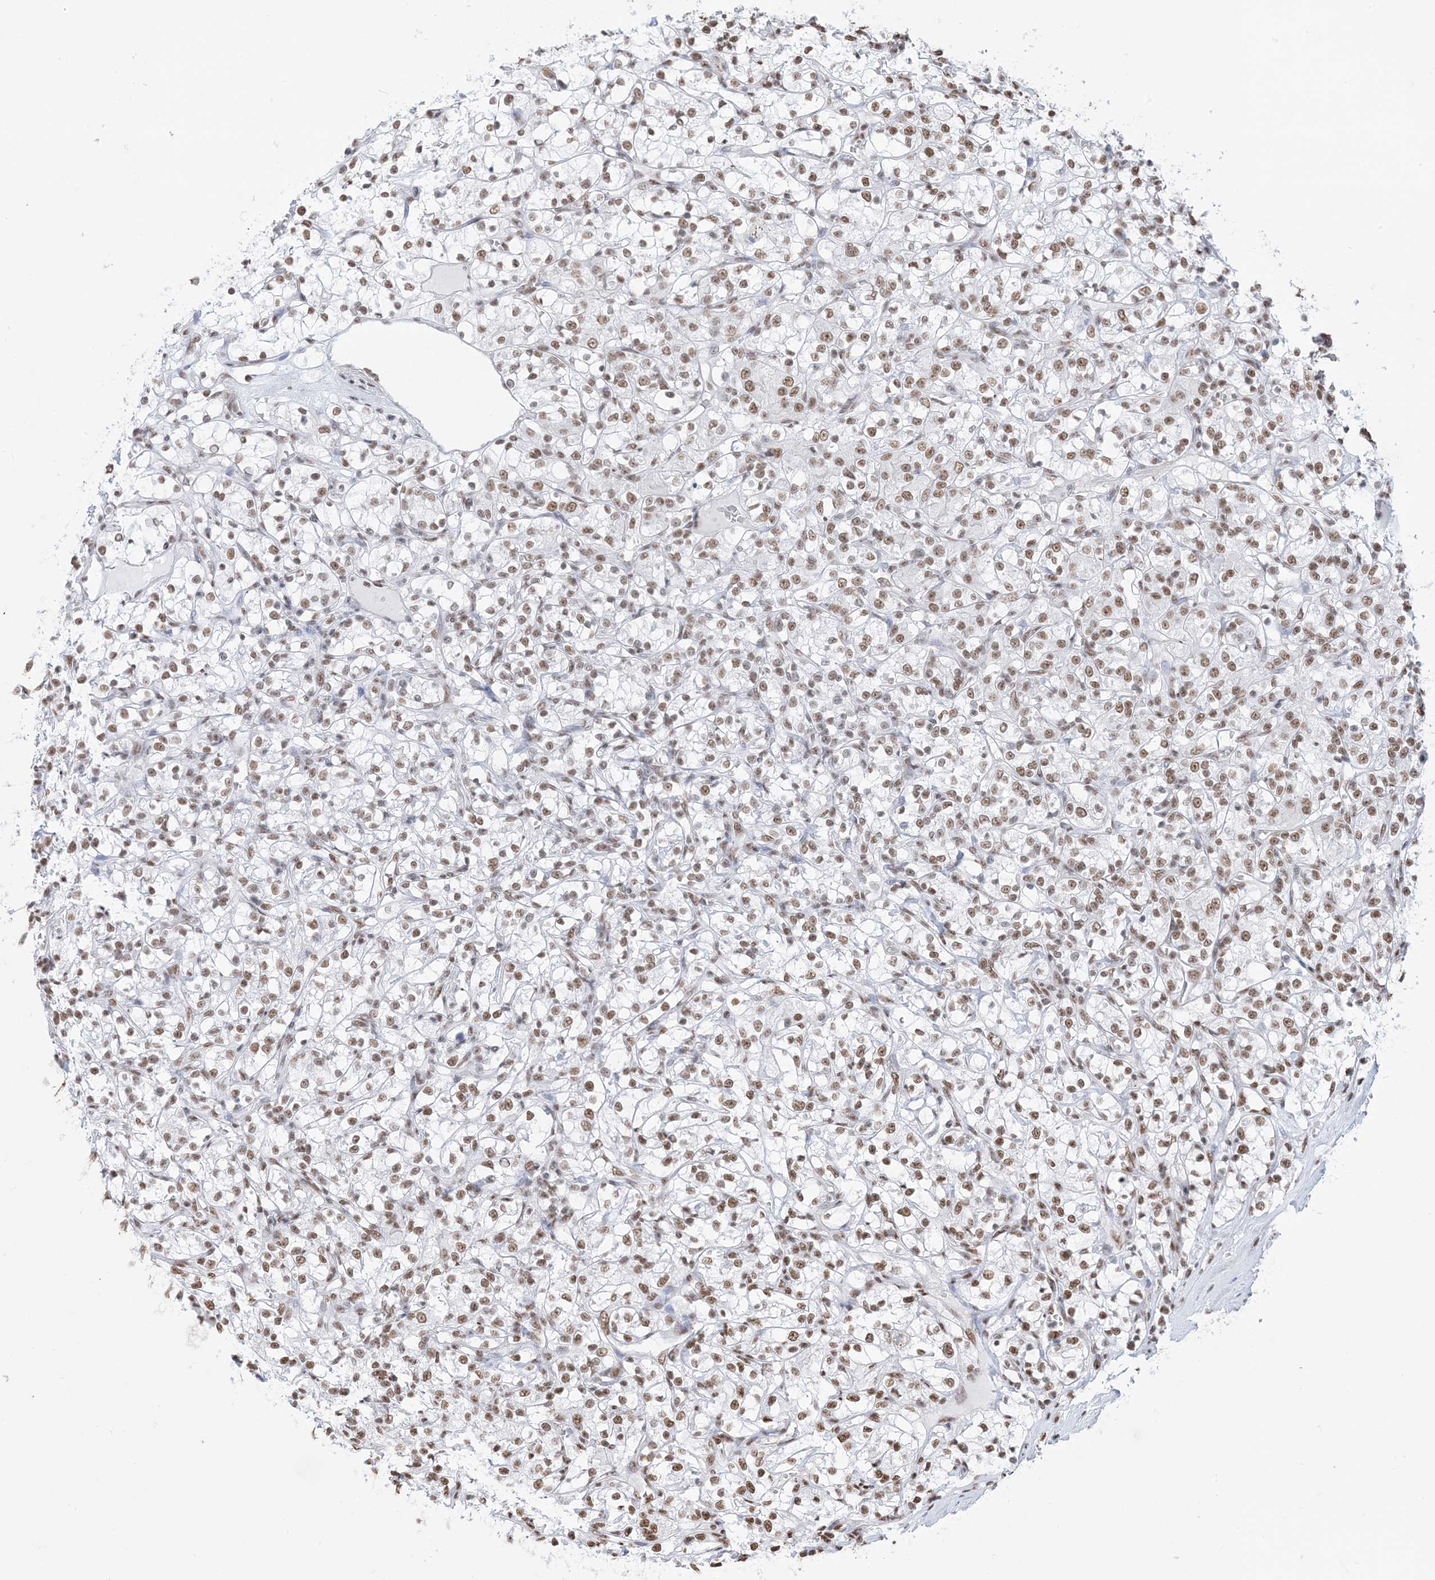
{"staining": {"intensity": "moderate", "quantity": ">75%", "location": "nuclear"}, "tissue": "renal cancer", "cell_type": "Tumor cells", "image_type": "cancer", "snomed": [{"axis": "morphology", "description": "Adenocarcinoma, NOS"}, {"axis": "topography", "description": "Kidney"}], "caption": "Human renal adenocarcinoma stained with a brown dye demonstrates moderate nuclear positive expression in about >75% of tumor cells.", "gene": "ZNF792", "patient": {"sex": "female", "age": 69}}